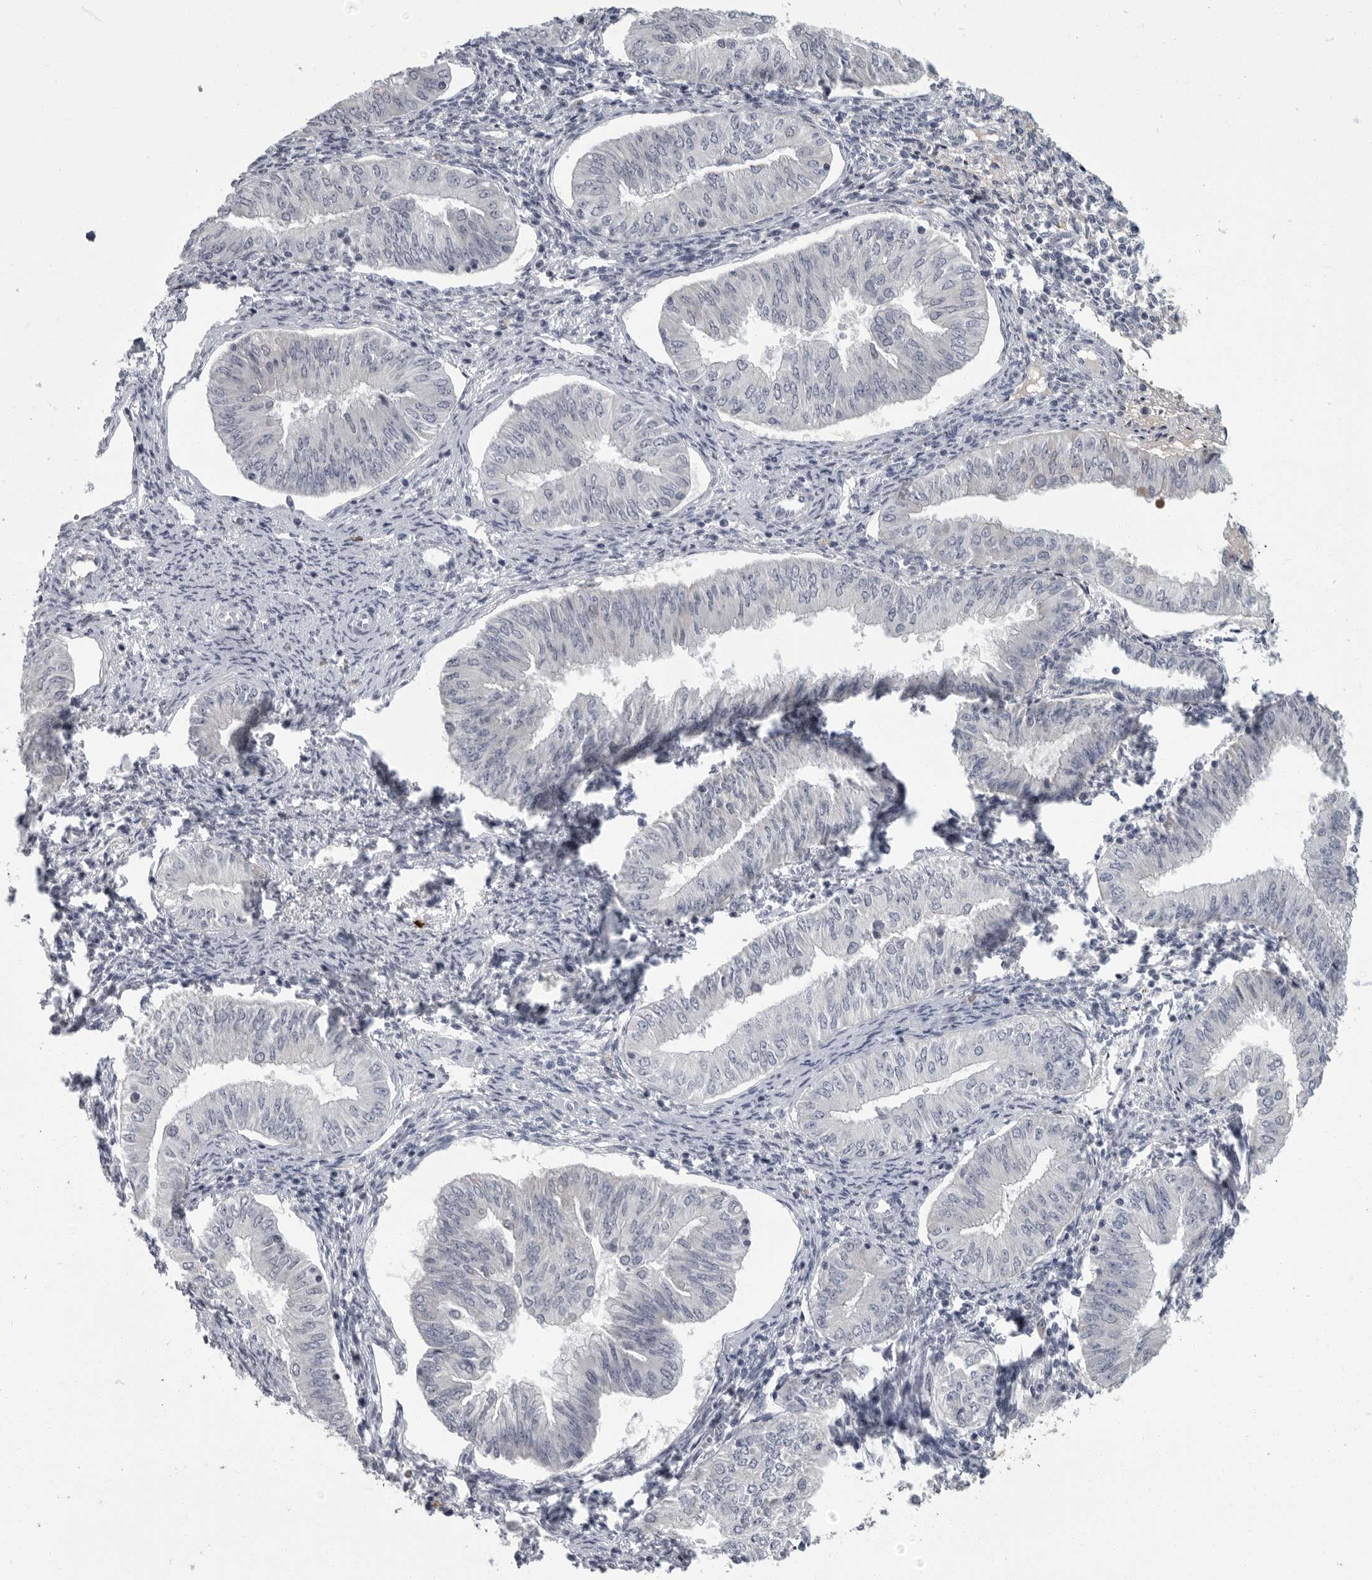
{"staining": {"intensity": "negative", "quantity": "none", "location": "none"}, "tissue": "endometrial cancer", "cell_type": "Tumor cells", "image_type": "cancer", "snomed": [{"axis": "morphology", "description": "Normal tissue, NOS"}, {"axis": "morphology", "description": "Adenocarcinoma, NOS"}, {"axis": "topography", "description": "Endometrium"}], "caption": "Immunohistochemical staining of endometrial adenocarcinoma shows no significant expression in tumor cells.", "gene": "SLC25A39", "patient": {"sex": "female", "age": 53}}